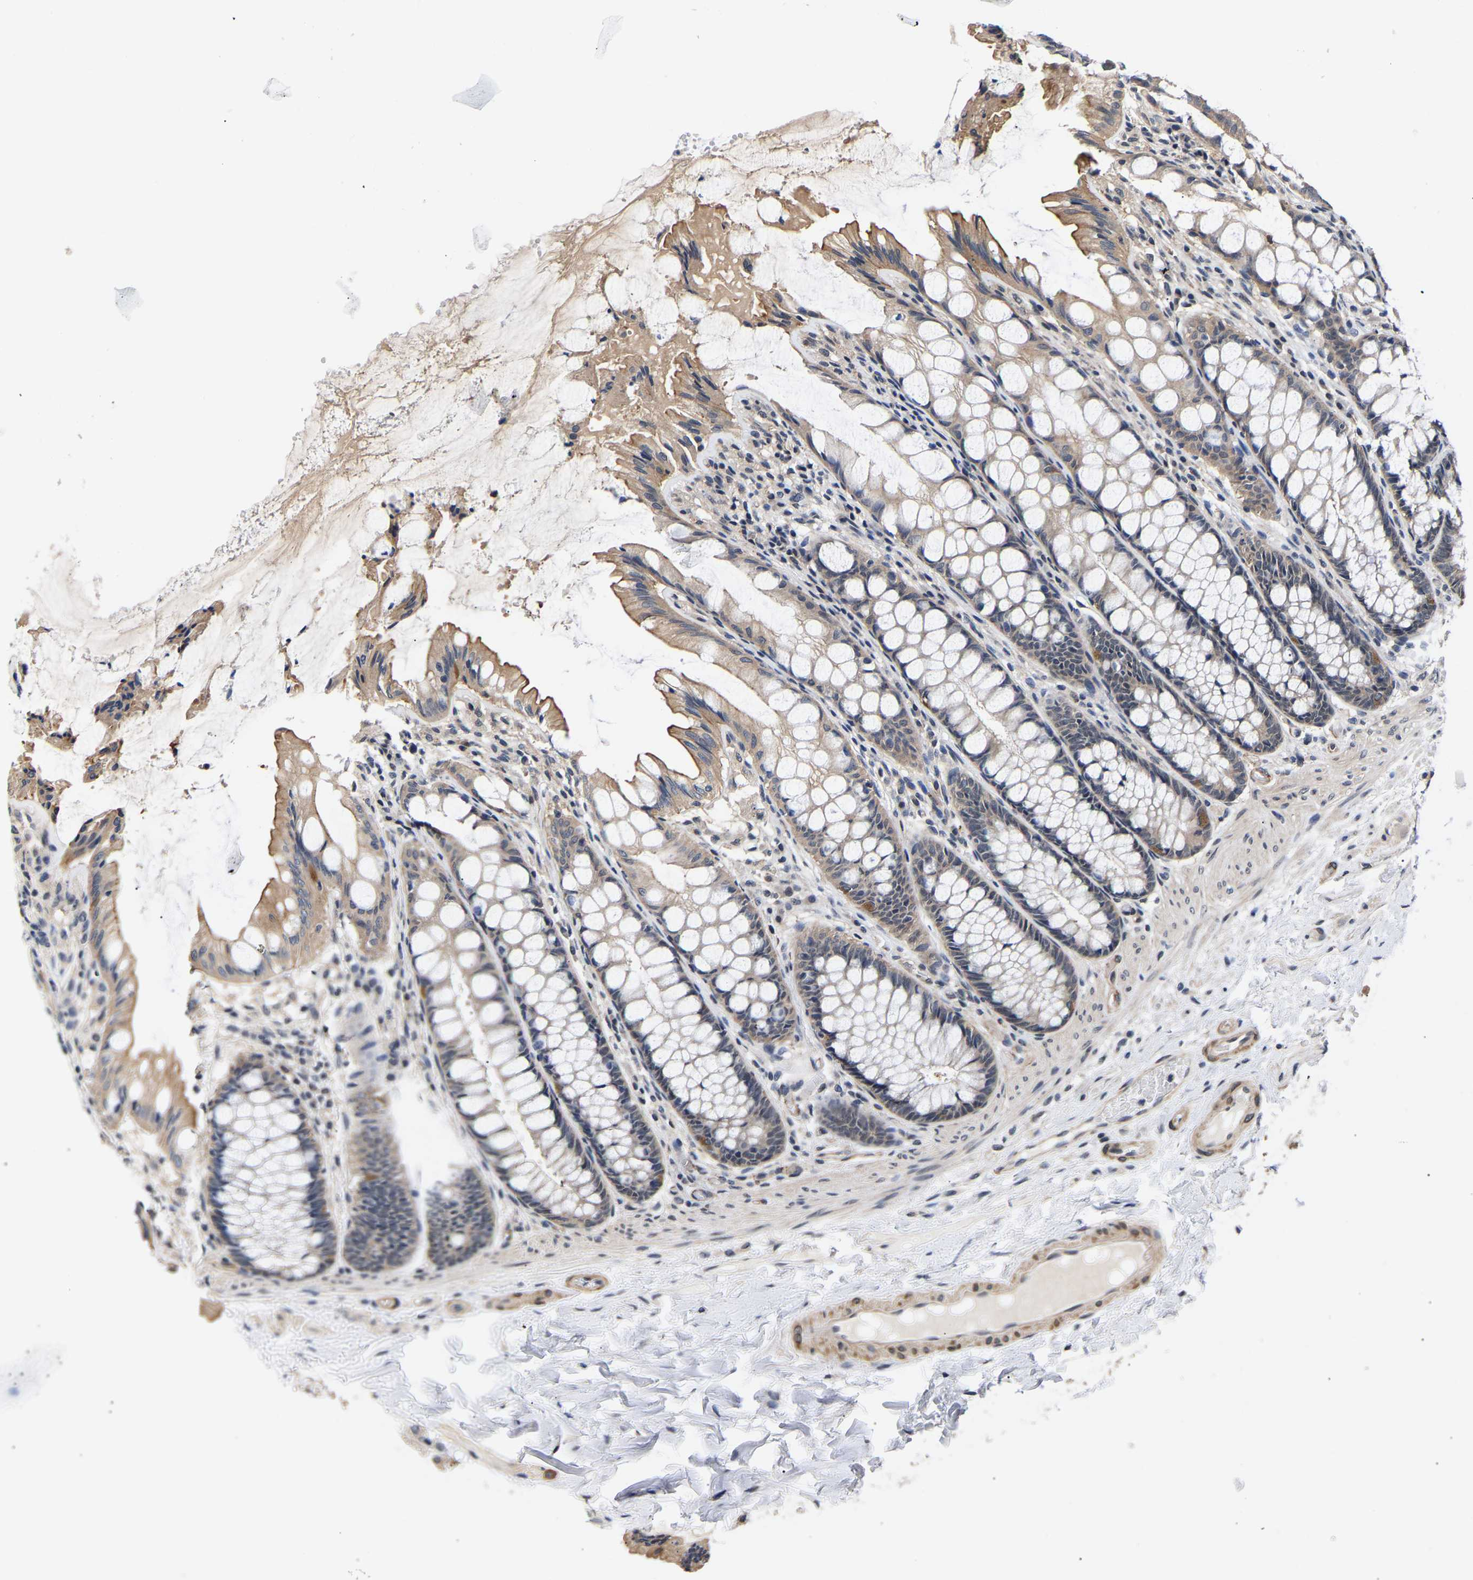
{"staining": {"intensity": "weak", "quantity": ">75%", "location": "cytoplasmic/membranous"}, "tissue": "colon", "cell_type": "Endothelial cells", "image_type": "normal", "snomed": [{"axis": "morphology", "description": "Normal tissue, NOS"}, {"axis": "topography", "description": "Colon"}], "caption": "Colon stained with DAB immunohistochemistry (IHC) shows low levels of weak cytoplasmic/membranous positivity in about >75% of endothelial cells. (DAB (3,3'-diaminobenzidine) IHC with brightfield microscopy, high magnification).", "gene": "METTL16", "patient": {"sex": "male", "age": 47}}